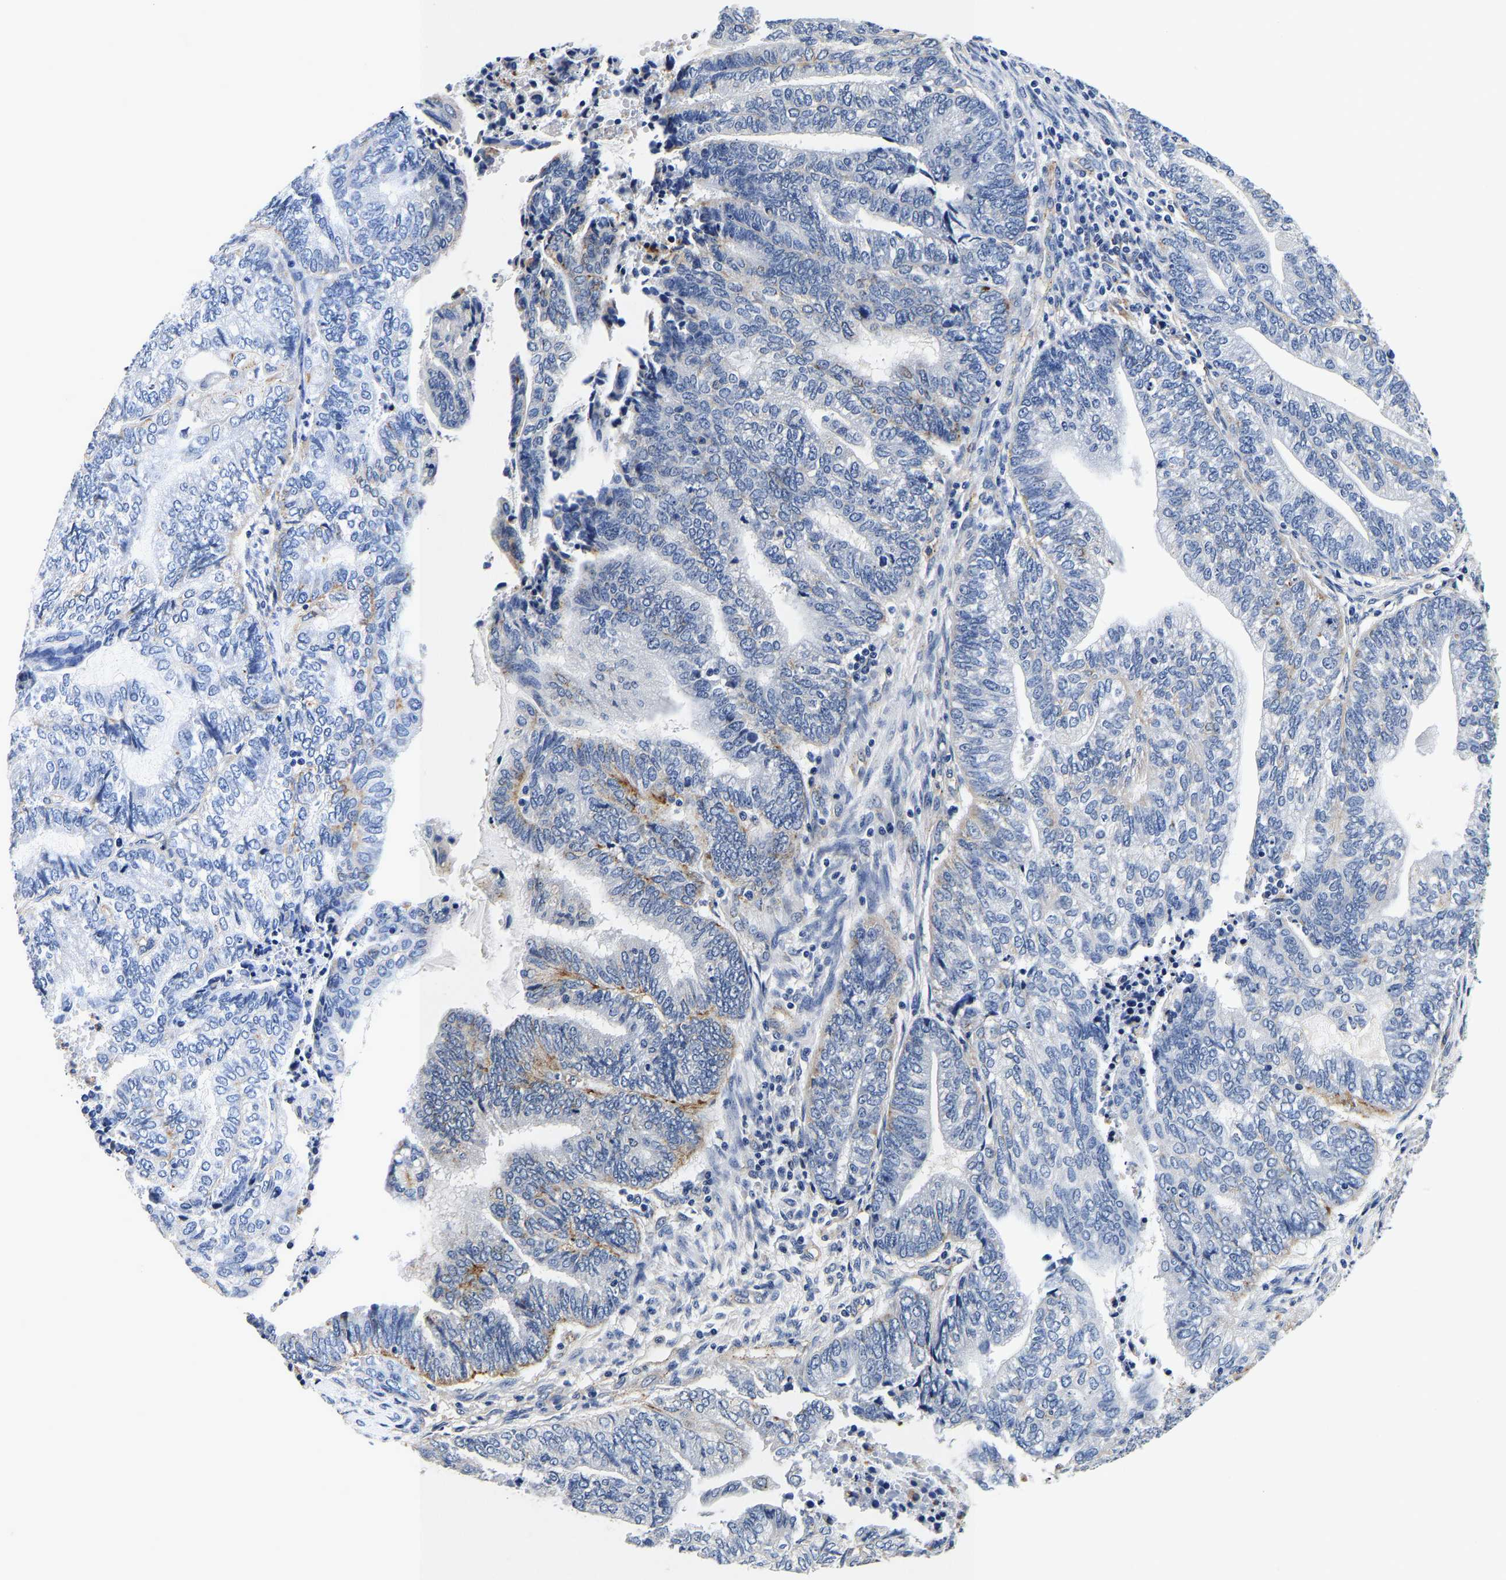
{"staining": {"intensity": "negative", "quantity": "none", "location": "none"}, "tissue": "endometrial cancer", "cell_type": "Tumor cells", "image_type": "cancer", "snomed": [{"axis": "morphology", "description": "Adenocarcinoma, NOS"}, {"axis": "topography", "description": "Uterus"}, {"axis": "topography", "description": "Endometrium"}], "caption": "Tumor cells are negative for protein expression in human adenocarcinoma (endometrial).", "gene": "GRN", "patient": {"sex": "female", "age": 70}}